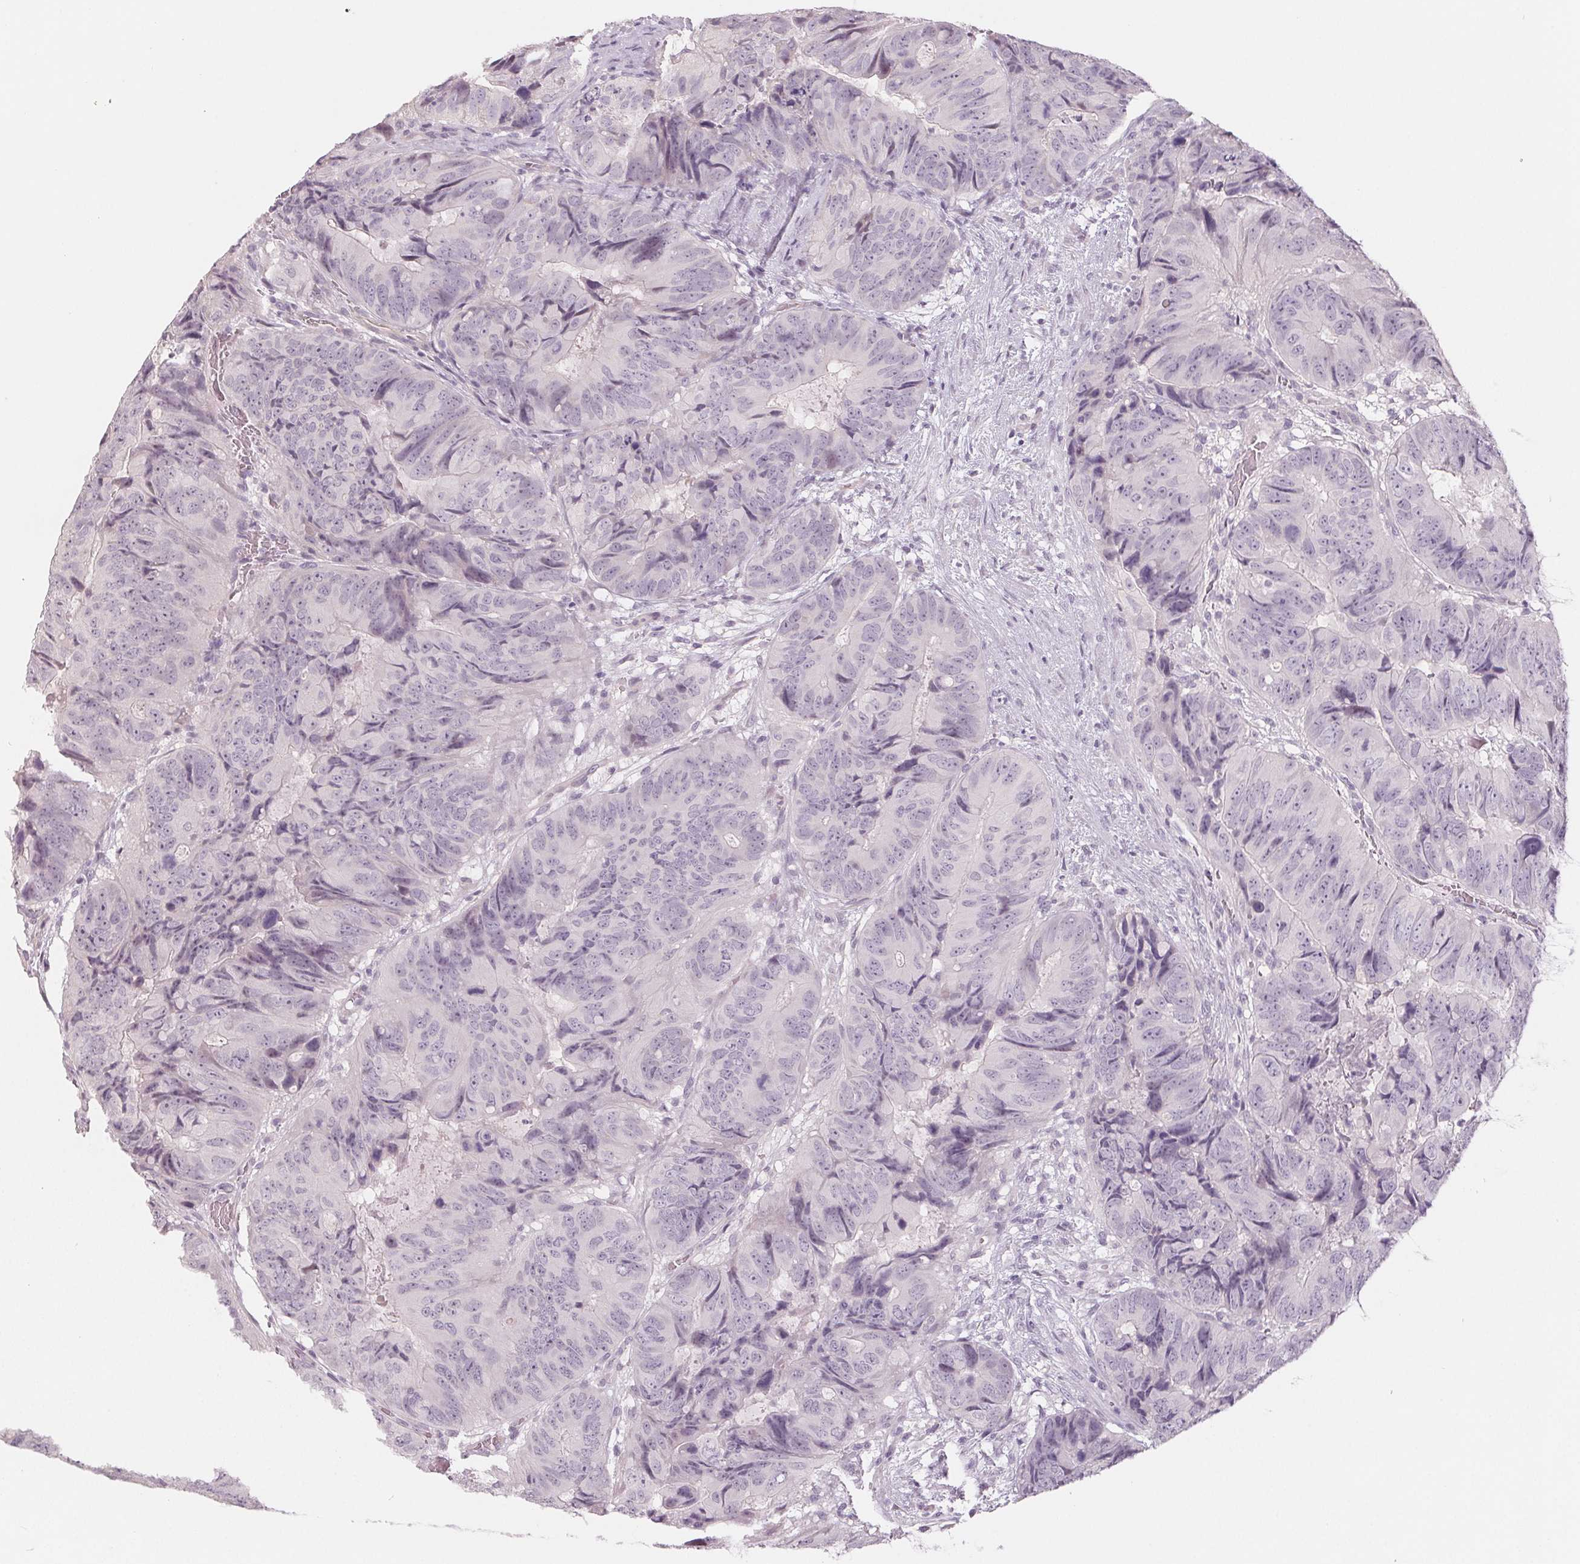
{"staining": {"intensity": "negative", "quantity": "none", "location": "none"}, "tissue": "colorectal cancer", "cell_type": "Tumor cells", "image_type": "cancer", "snomed": [{"axis": "morphology", "description": "Adenocarcinoma, NOS"}, {"axis": "topography", "description": "Colon"}], "caption": "Tumor cells show no significant protein positivity in colorectal cancer.", "gene": "ZBBX", "patient": {"sex": "male", "age": 79}}